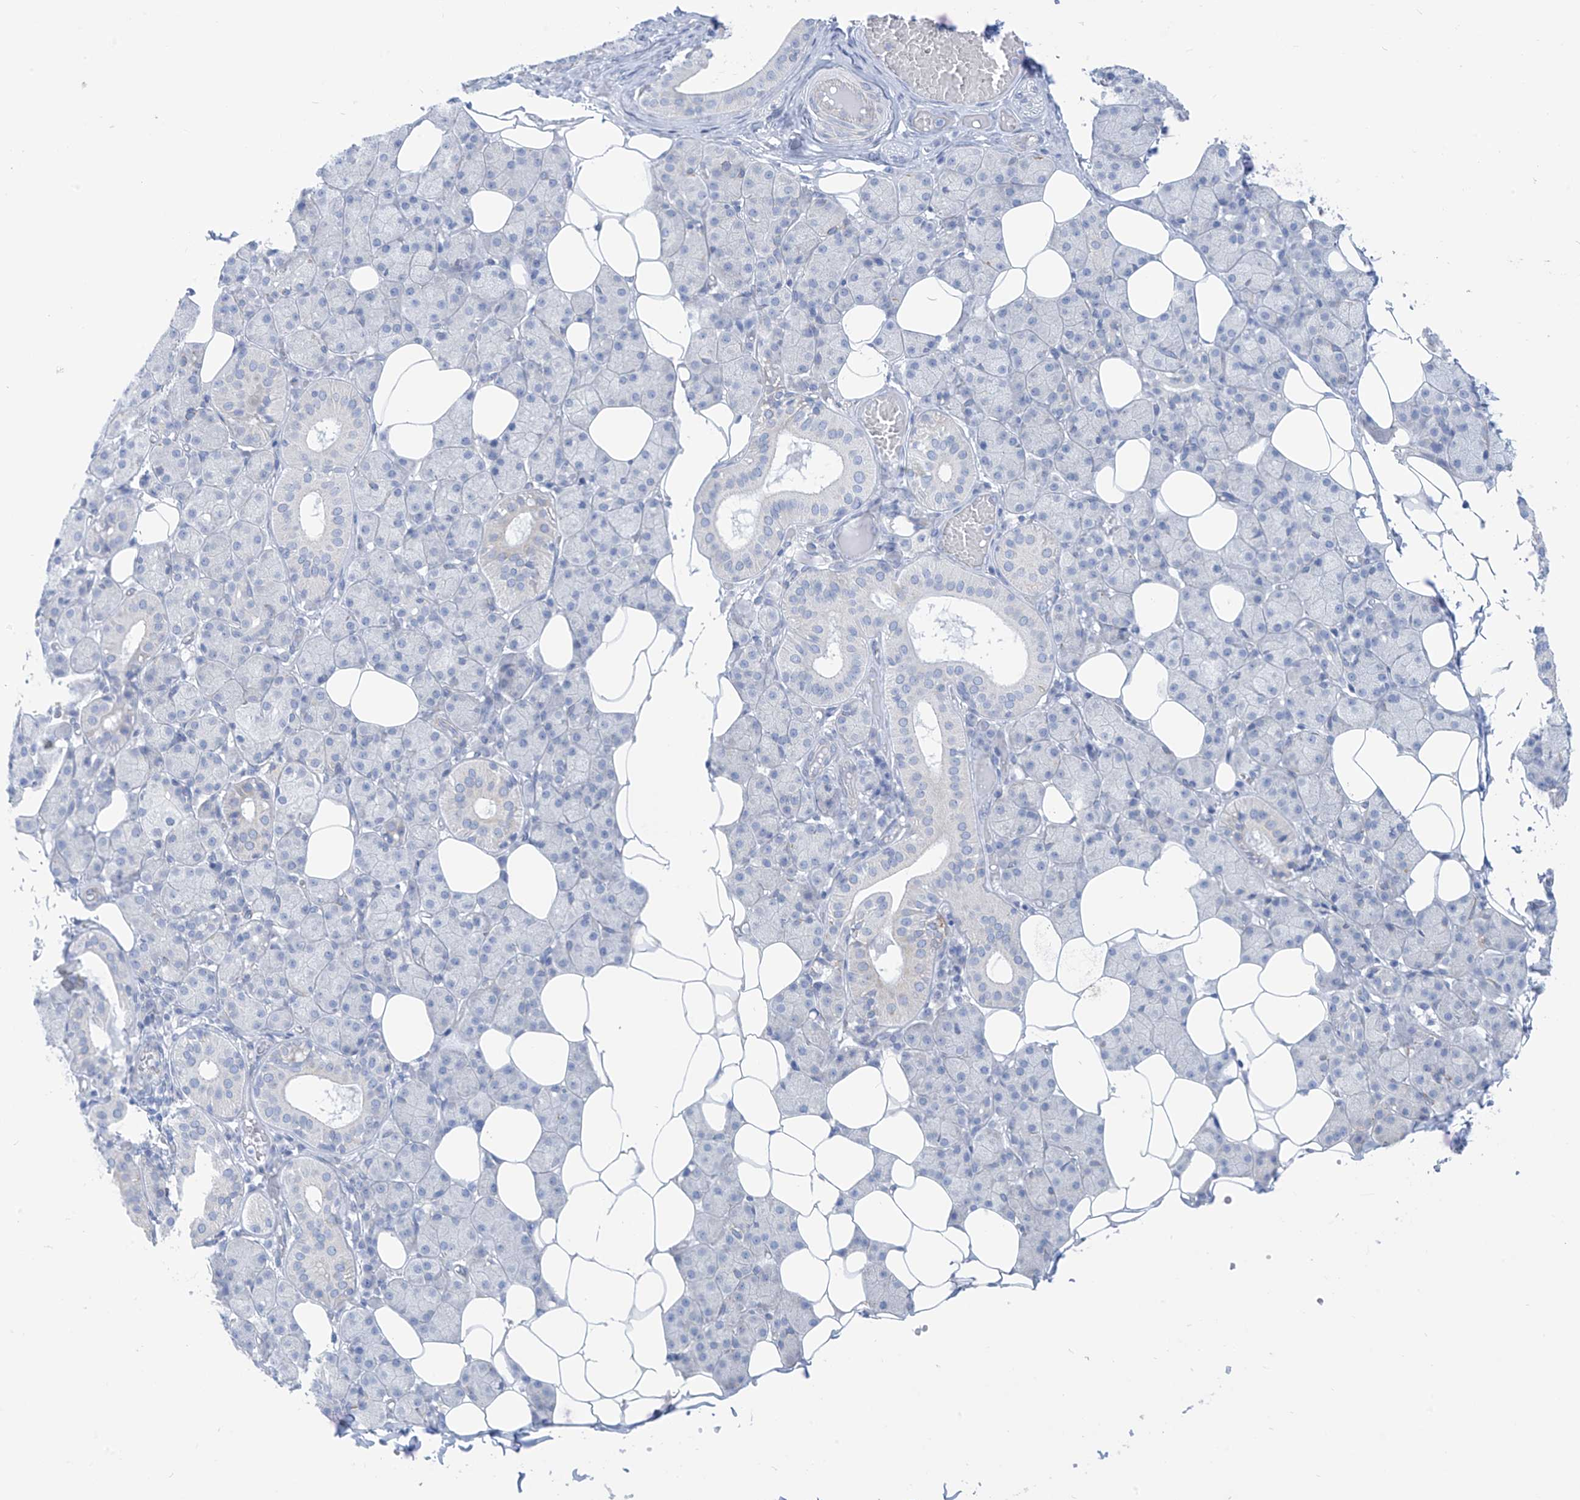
{"staining": {"intensity": "negative", "quantity": "none", "location": "none"}, "tissue": "salivary gland", "cell_type": "Glandular cells", "image_type": "normal", "snomed": [{"axis": "morphology", "description": "Normal tissue, NOS"}, {"axis": "topography", "description": "Salivary gland"}], "caption": "DAB immunohistochemical staining of normal human salivary gland demonstrates no significant positivity in glandular cells. The staining is performed using DAB brown chromogen with nuclei counter-stained in using hematoxylin.", "gene": "RCN2", "patient": {"sex": "female", "age": 33}}